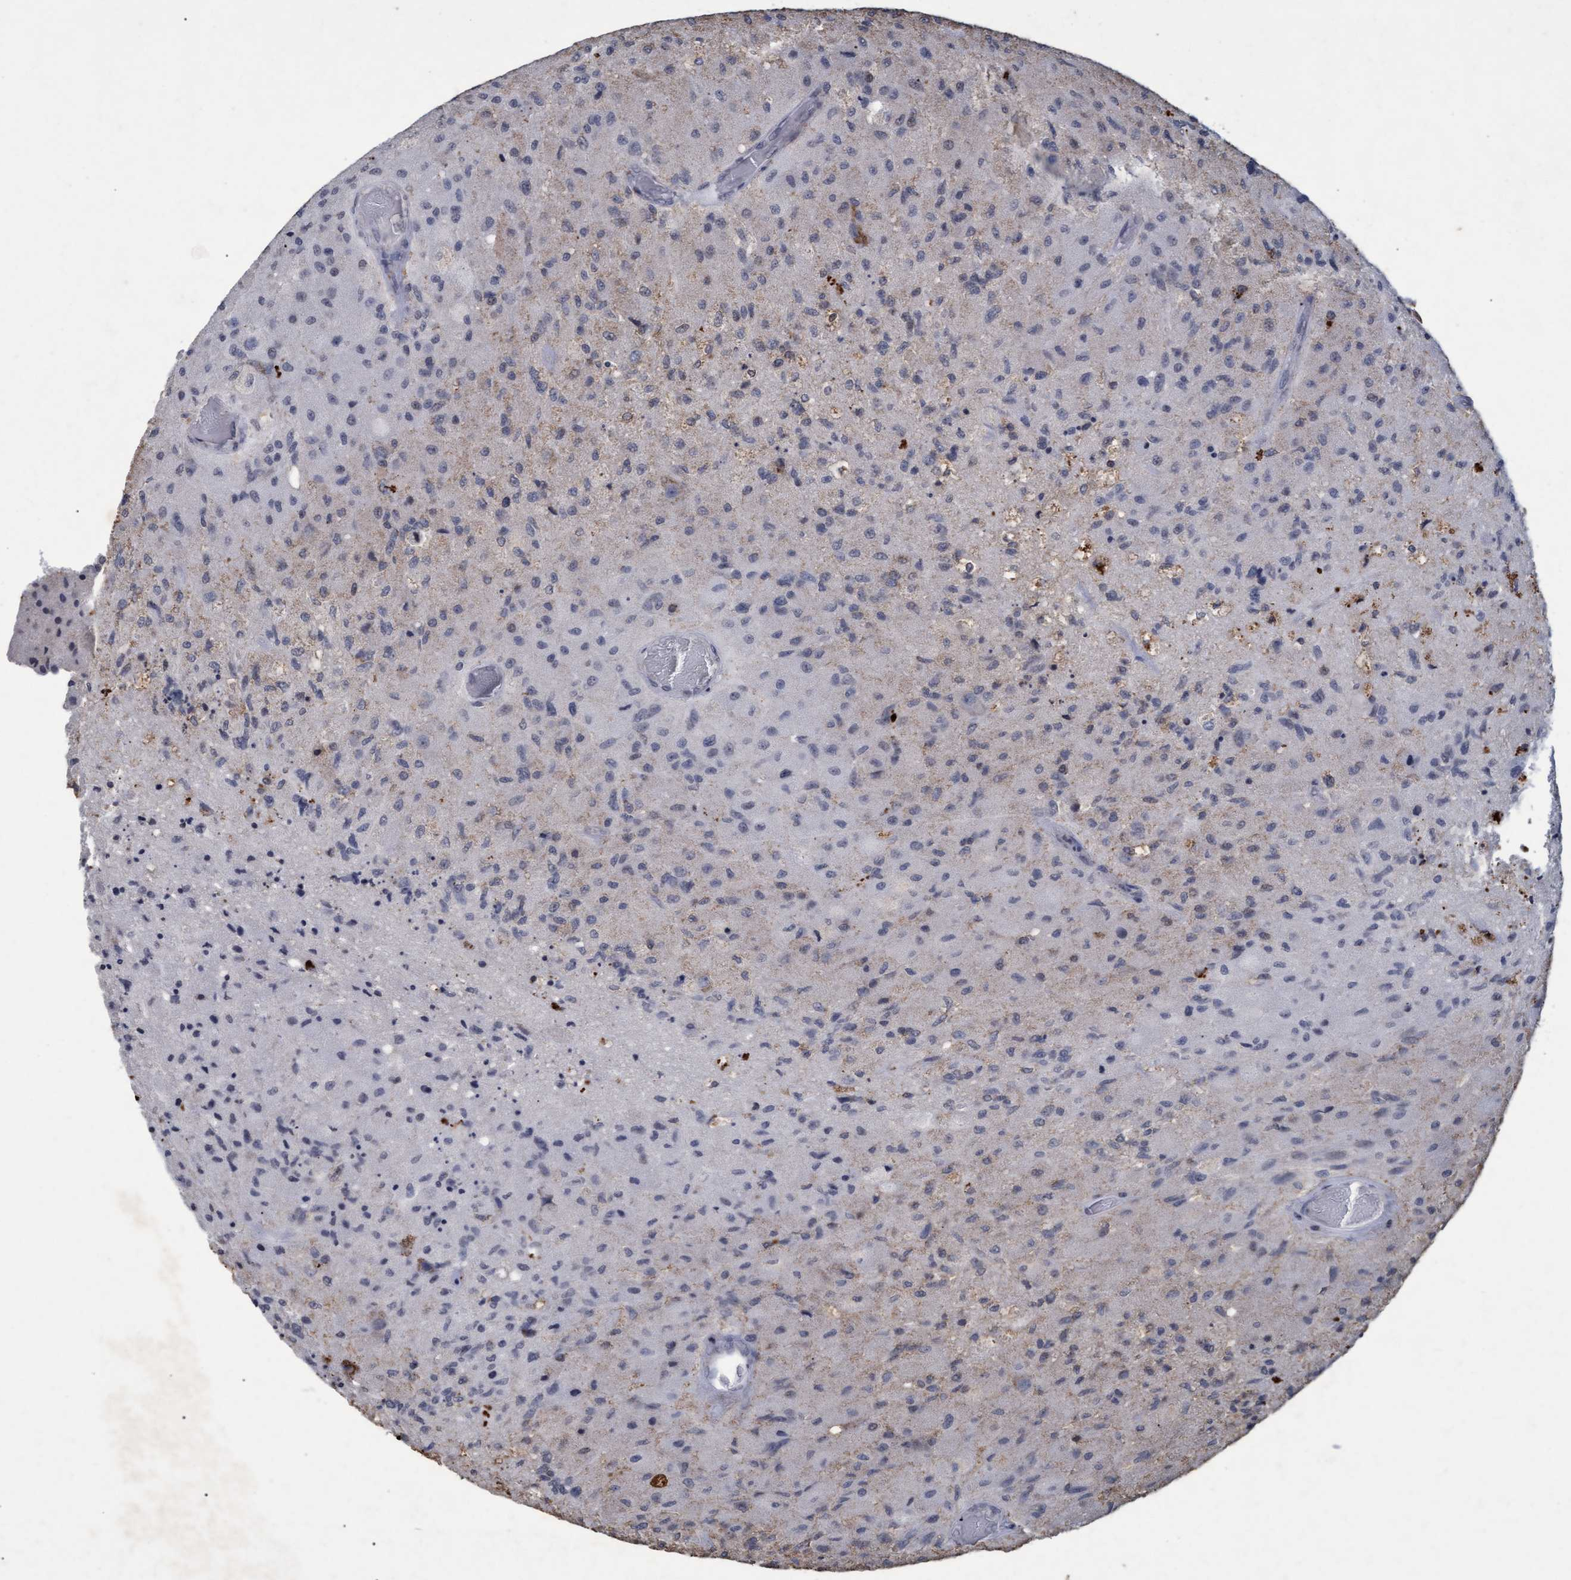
{"staining": {"intensity": "negative", "quantity": "none", "location": "none"}, "tissue": "glioma", "cell_type": "Tumor cells", "image_type": "cancer", "snomed": [{"axis": "morphology", "description": "Normal tissue, NOS"}, {"axis": "morphology", "description": "Glioma, malignant, High grade"}, {"axis": "topography", "description": "Cerebral cortex"}], "caption": "The IHC histopathology image has no significant staining in tumor cells of malignant glioma (high-grade) tissue. (DAB IHC with hematoxylin counter stain).", "gene": "GALC", "patient": {"sex": "male", "age": 77}}